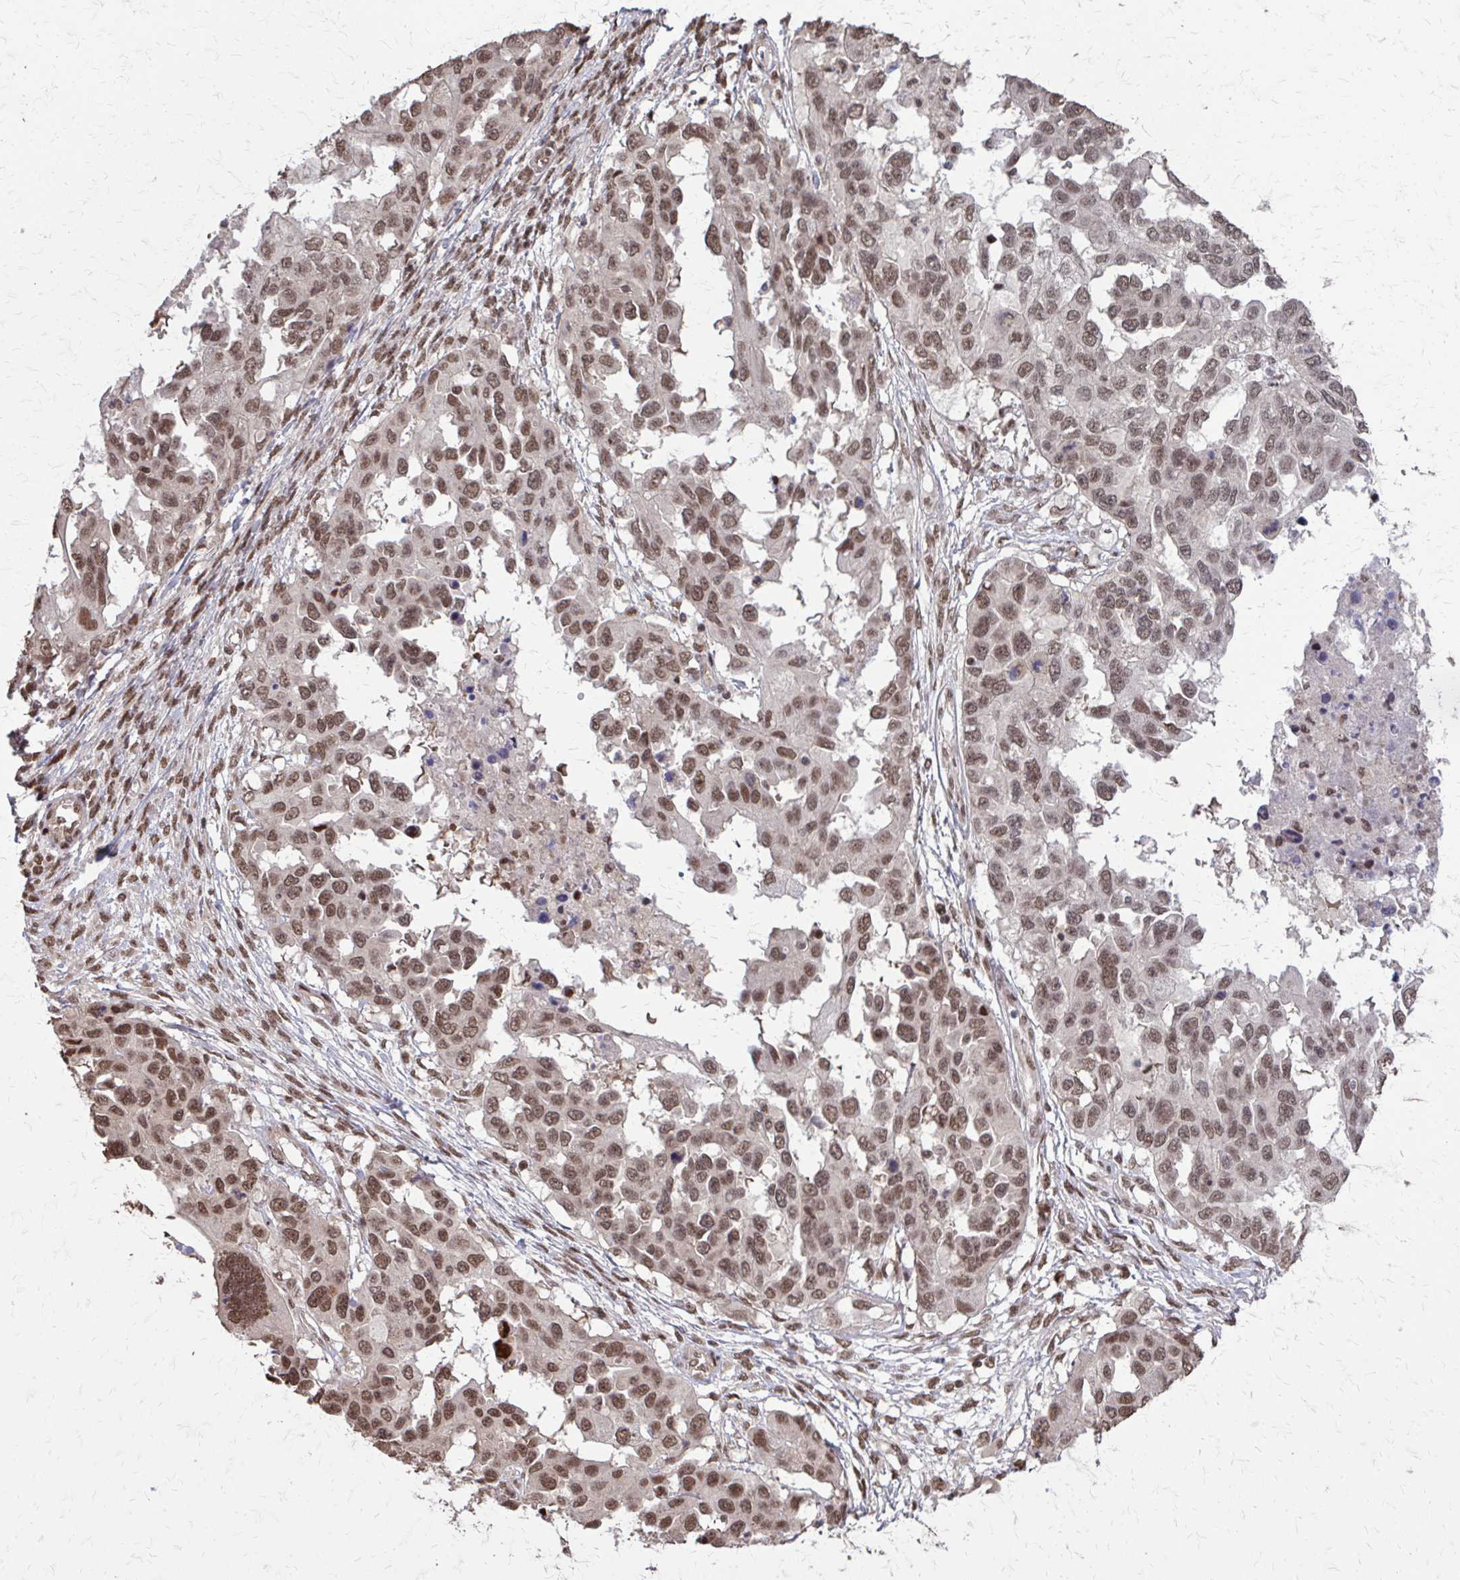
{"staining": {"intensity": "moderate", "quantity": ">75%", "location": "nuclear"}, "tissue": "ovarian cancer", "cell_type": "Tumor cells", "image_type": "cancer", "snomed": [{"axis": "morphology", "description": "Cystadenocarcinoma, serous, NOS"}, {"axis": "topography", "description": "Ovary"}], "caption": "Protein expression analysis of human ovarian serous cystadenocarcinoma reveals moderate nuclear staining in about >75% of tumor cells.", "gene": "SS18", "patient": {"sex": "female", "age": 53}}